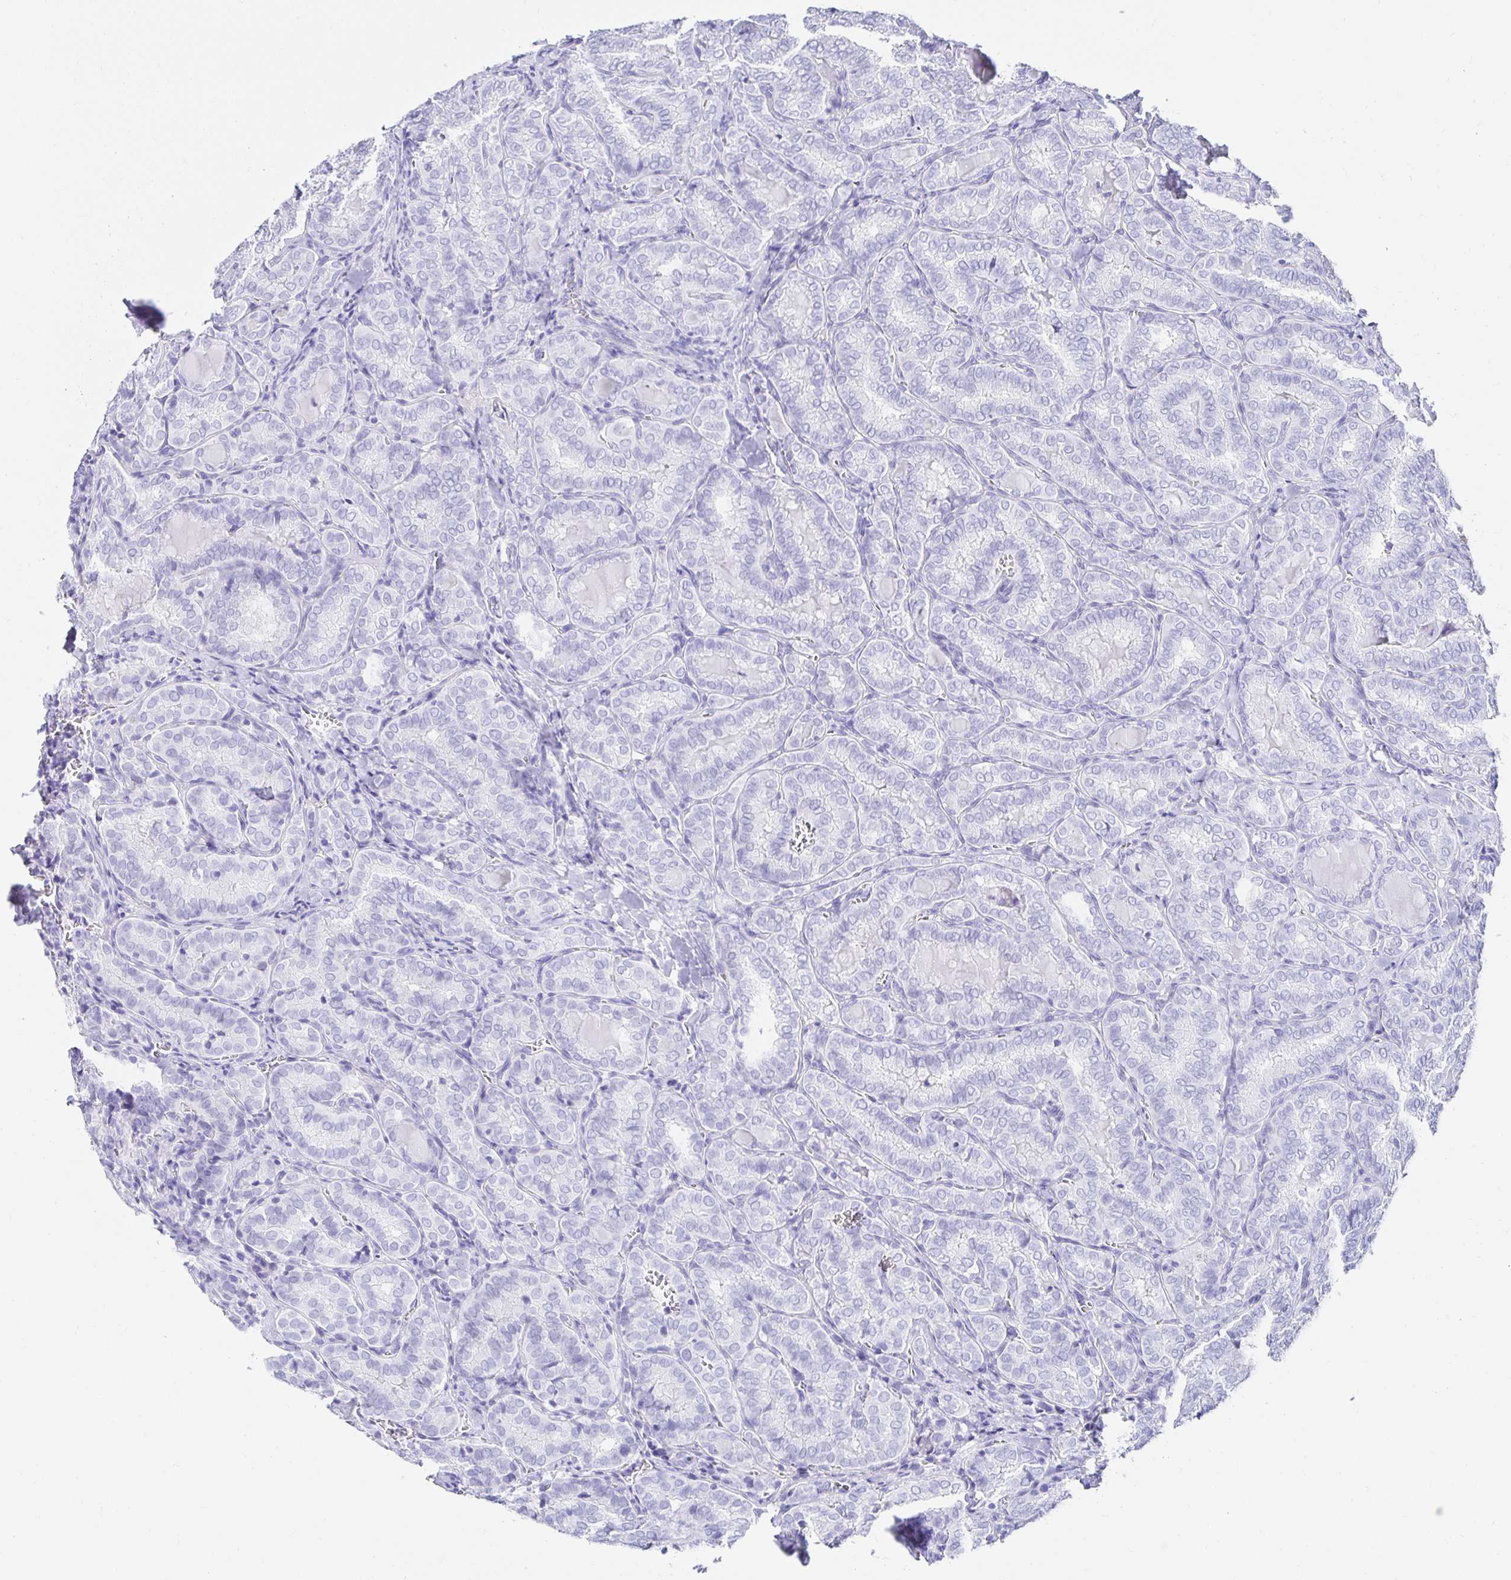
{"staining": {"intensity": "negative", "quantity": "none", "location": "none"}, "tissue": "thyroid cancer", "cell_type": "Tumor cells", "image_type": "cancer", "snomed": [{"axis": "morphology", "description": "Papillary adenocarcinoma, NOS"}, {"axis": "topography", "description": "Thyroid gland"}], "caption": "Immunohistochemical staining of human papillary adenocarcinoma (thyroid) exhibits no significant positivity in tumor cells.", "gene": "CA9", "patient": {"sex": "female", "age": 30}}